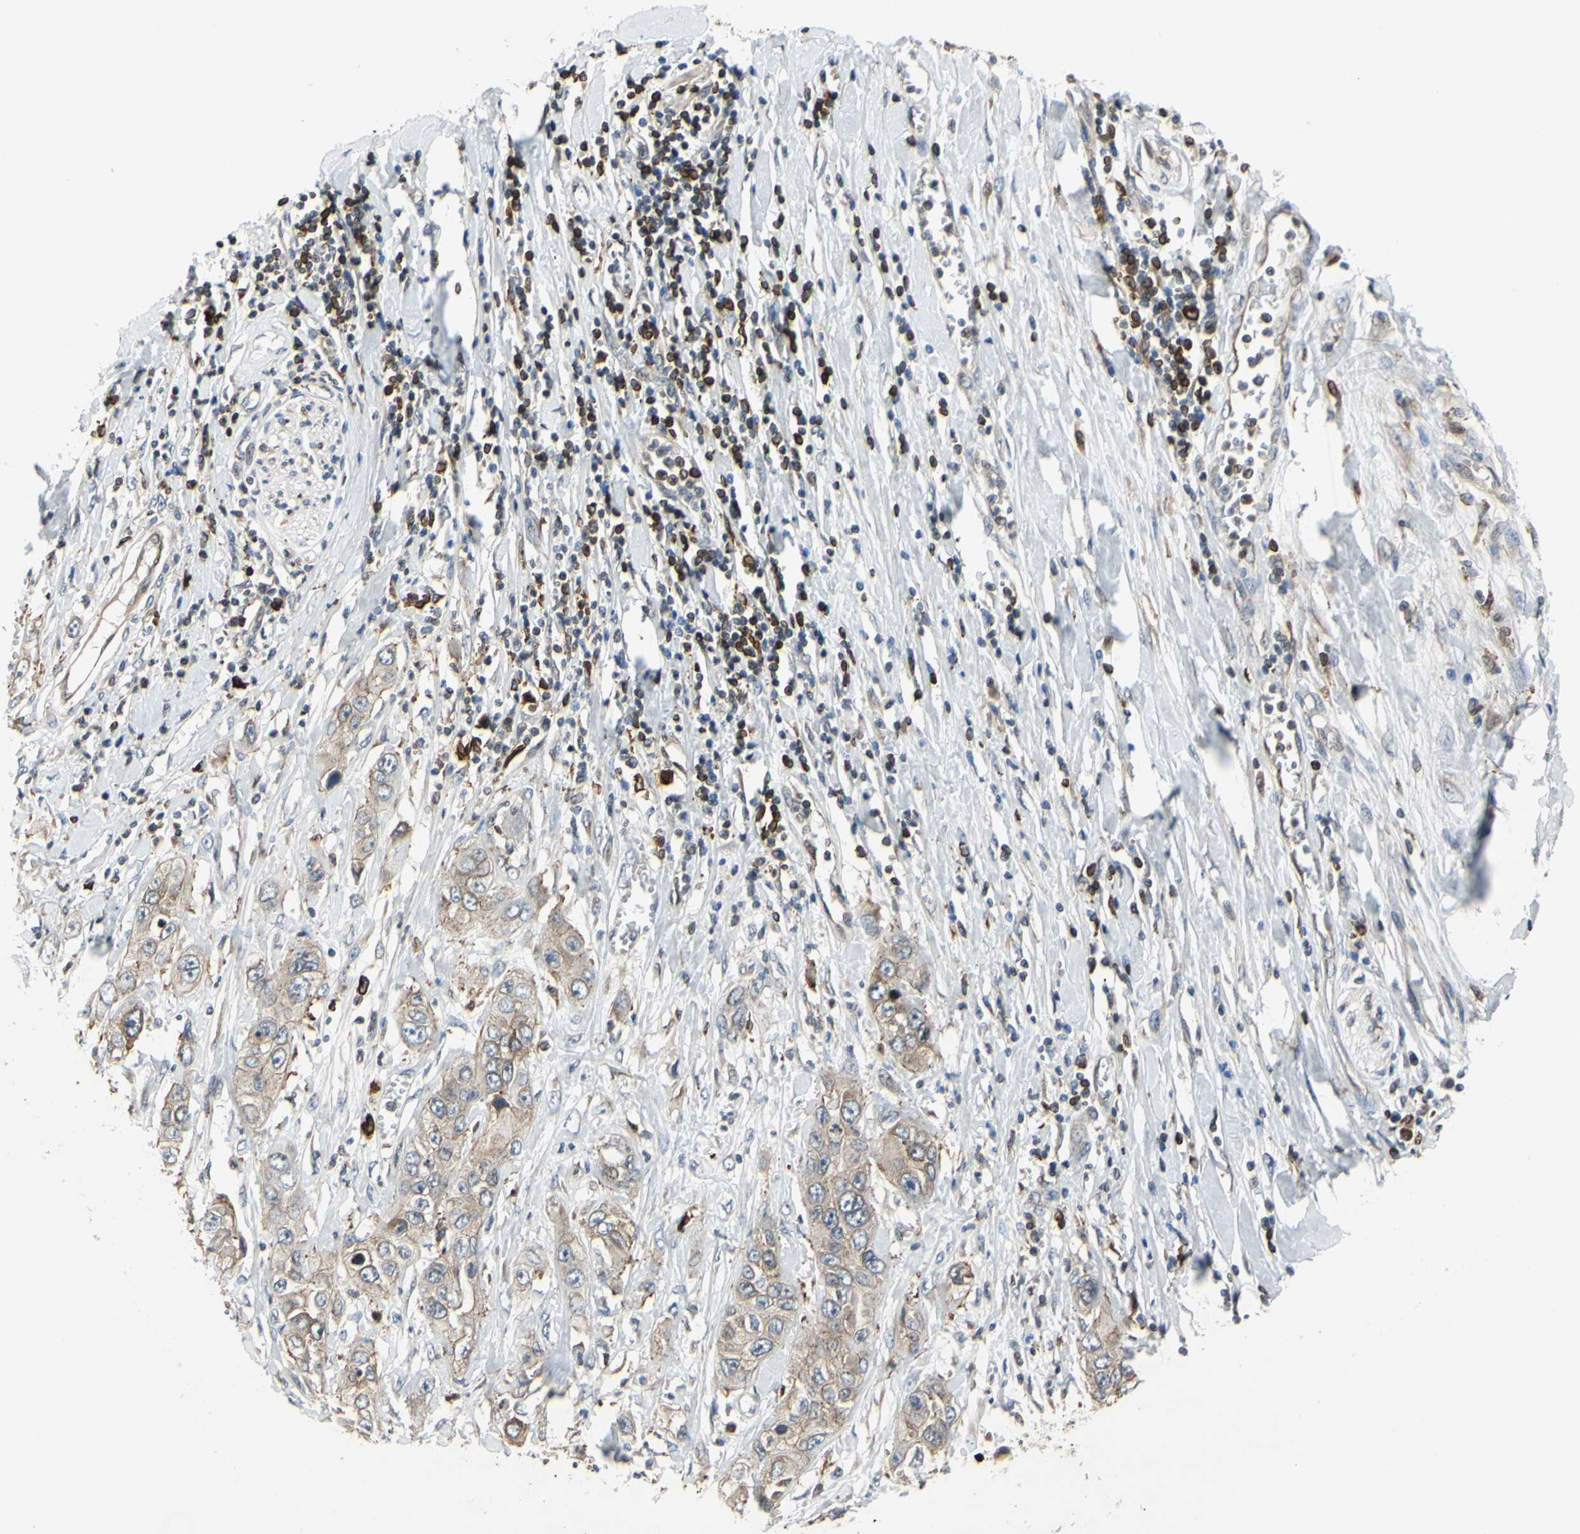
{"staining": {"intensity": "weak", "quantity": "25%-75%", "location": "cytoplasmic/membranous"}, "tissue": "pancreatic cancer", "cell_type": "Tumor cells", "image_type": "cancer", "snomed": [{"axis": "morphology", "description": "Adenocarcinoma, NOS"}, {"axis": "topography", "description": "Pancreas"}], "caption": "About 25%-75% of tumor cells in pancreatic adenocarcinoma show weak cytoplasmic/membranous protein positivity as visualized by brown immunohistochemical staining.", "gene": "PLXNA2", "patient": {"sex": "female", "age": 70}}